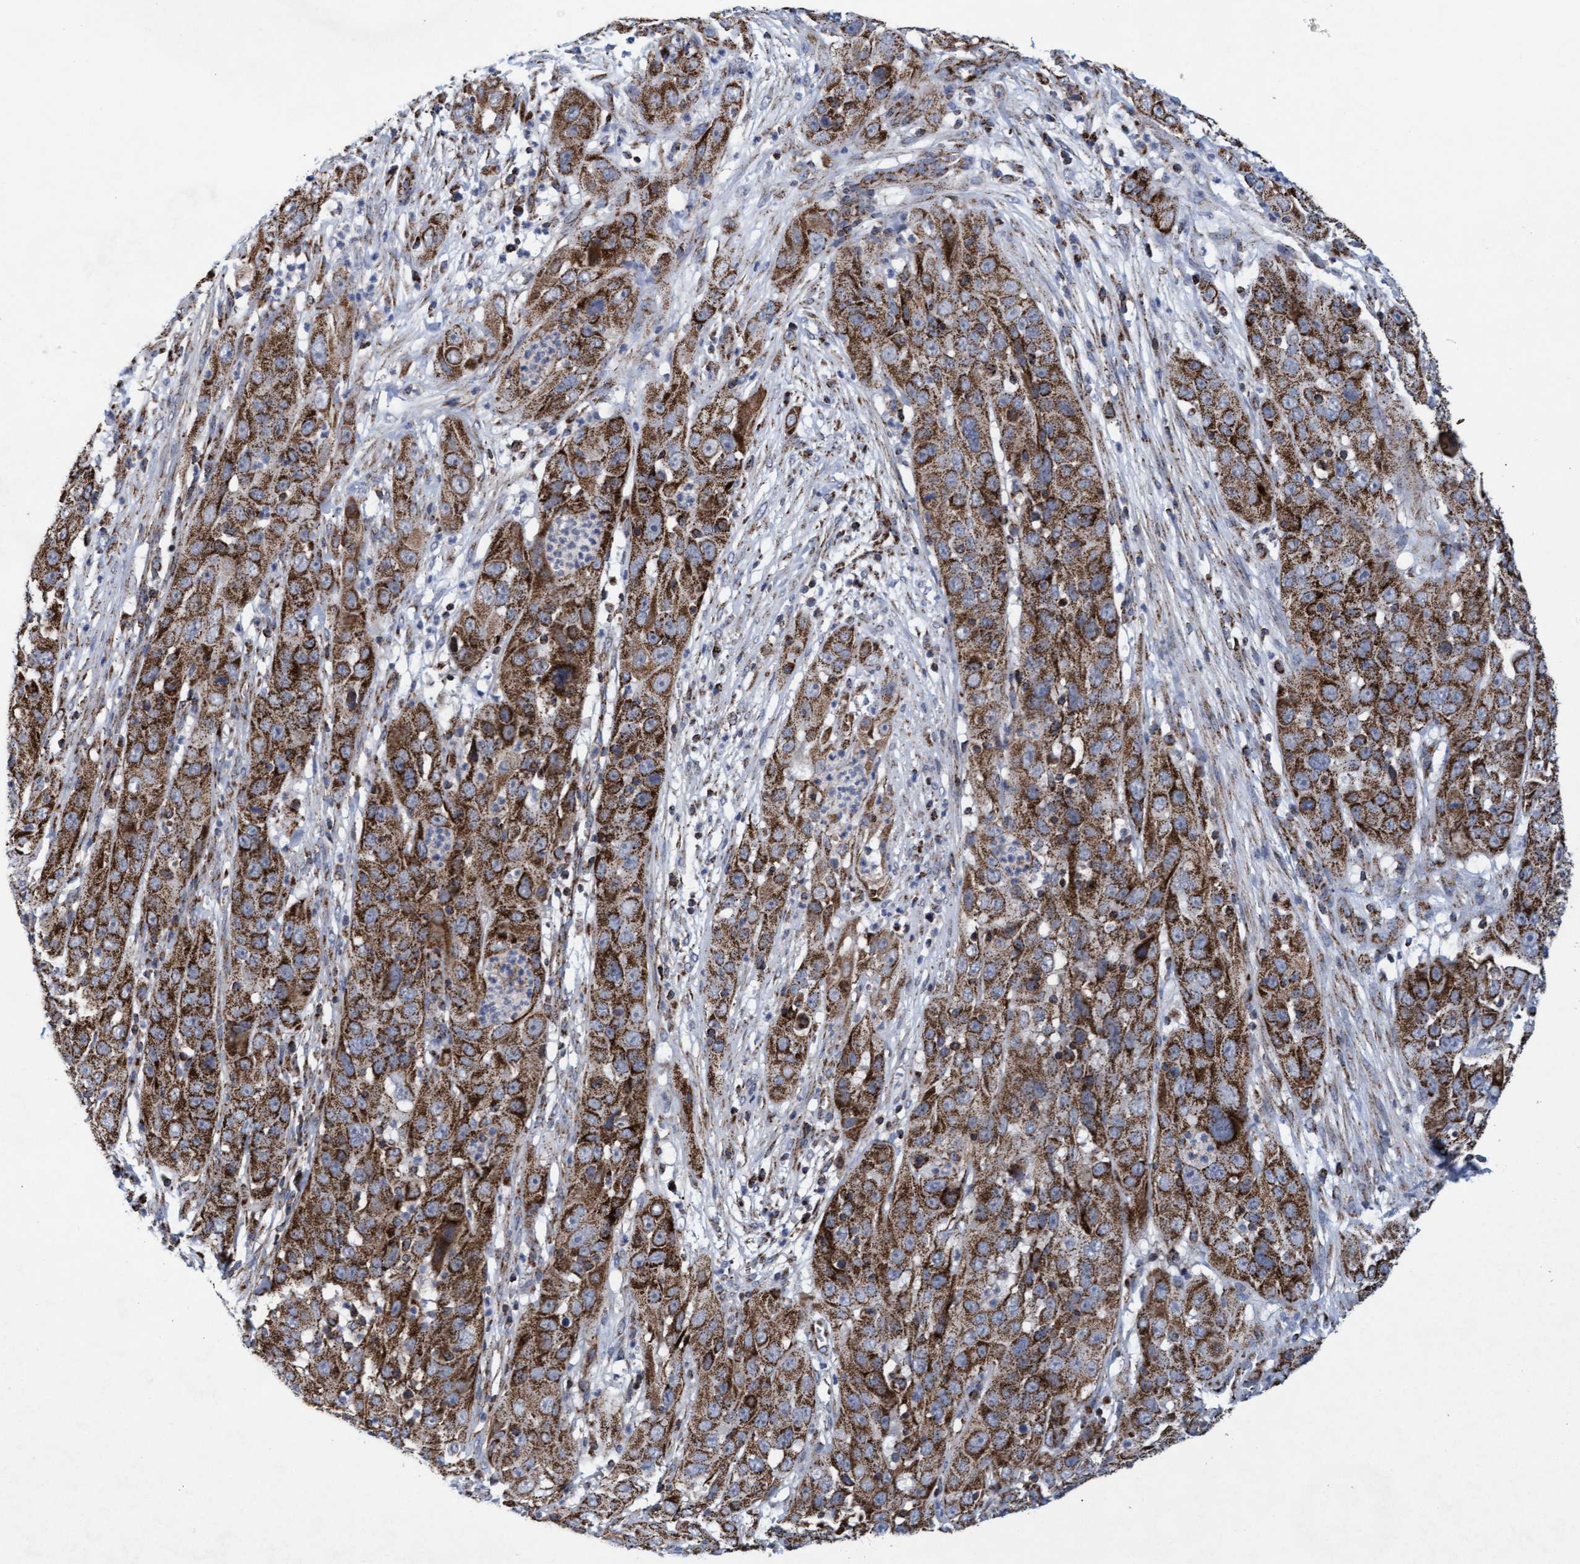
{"staining": {"intensity": "moderate", "quantity": ">75%", "location": "cytoplasmic/membranous"}, "tissue": "cervical cancer", "cell_type": "Tumor cells", "image_type": "cancer", "snomed": [{"axis": "morphology", "description": "Squamous cell carcinoma, NOS"}, {"axis": "topography", "description": "Cervix"}], "caption": "Immunohistochemistry (IHC) of human cervical cancer displays medium levels of moderate cytoplasmic/membranous staining in approximately >75% of tumor cells.", "gene": "MRPL38", "patient": {"sex": "female", "age": 32}}